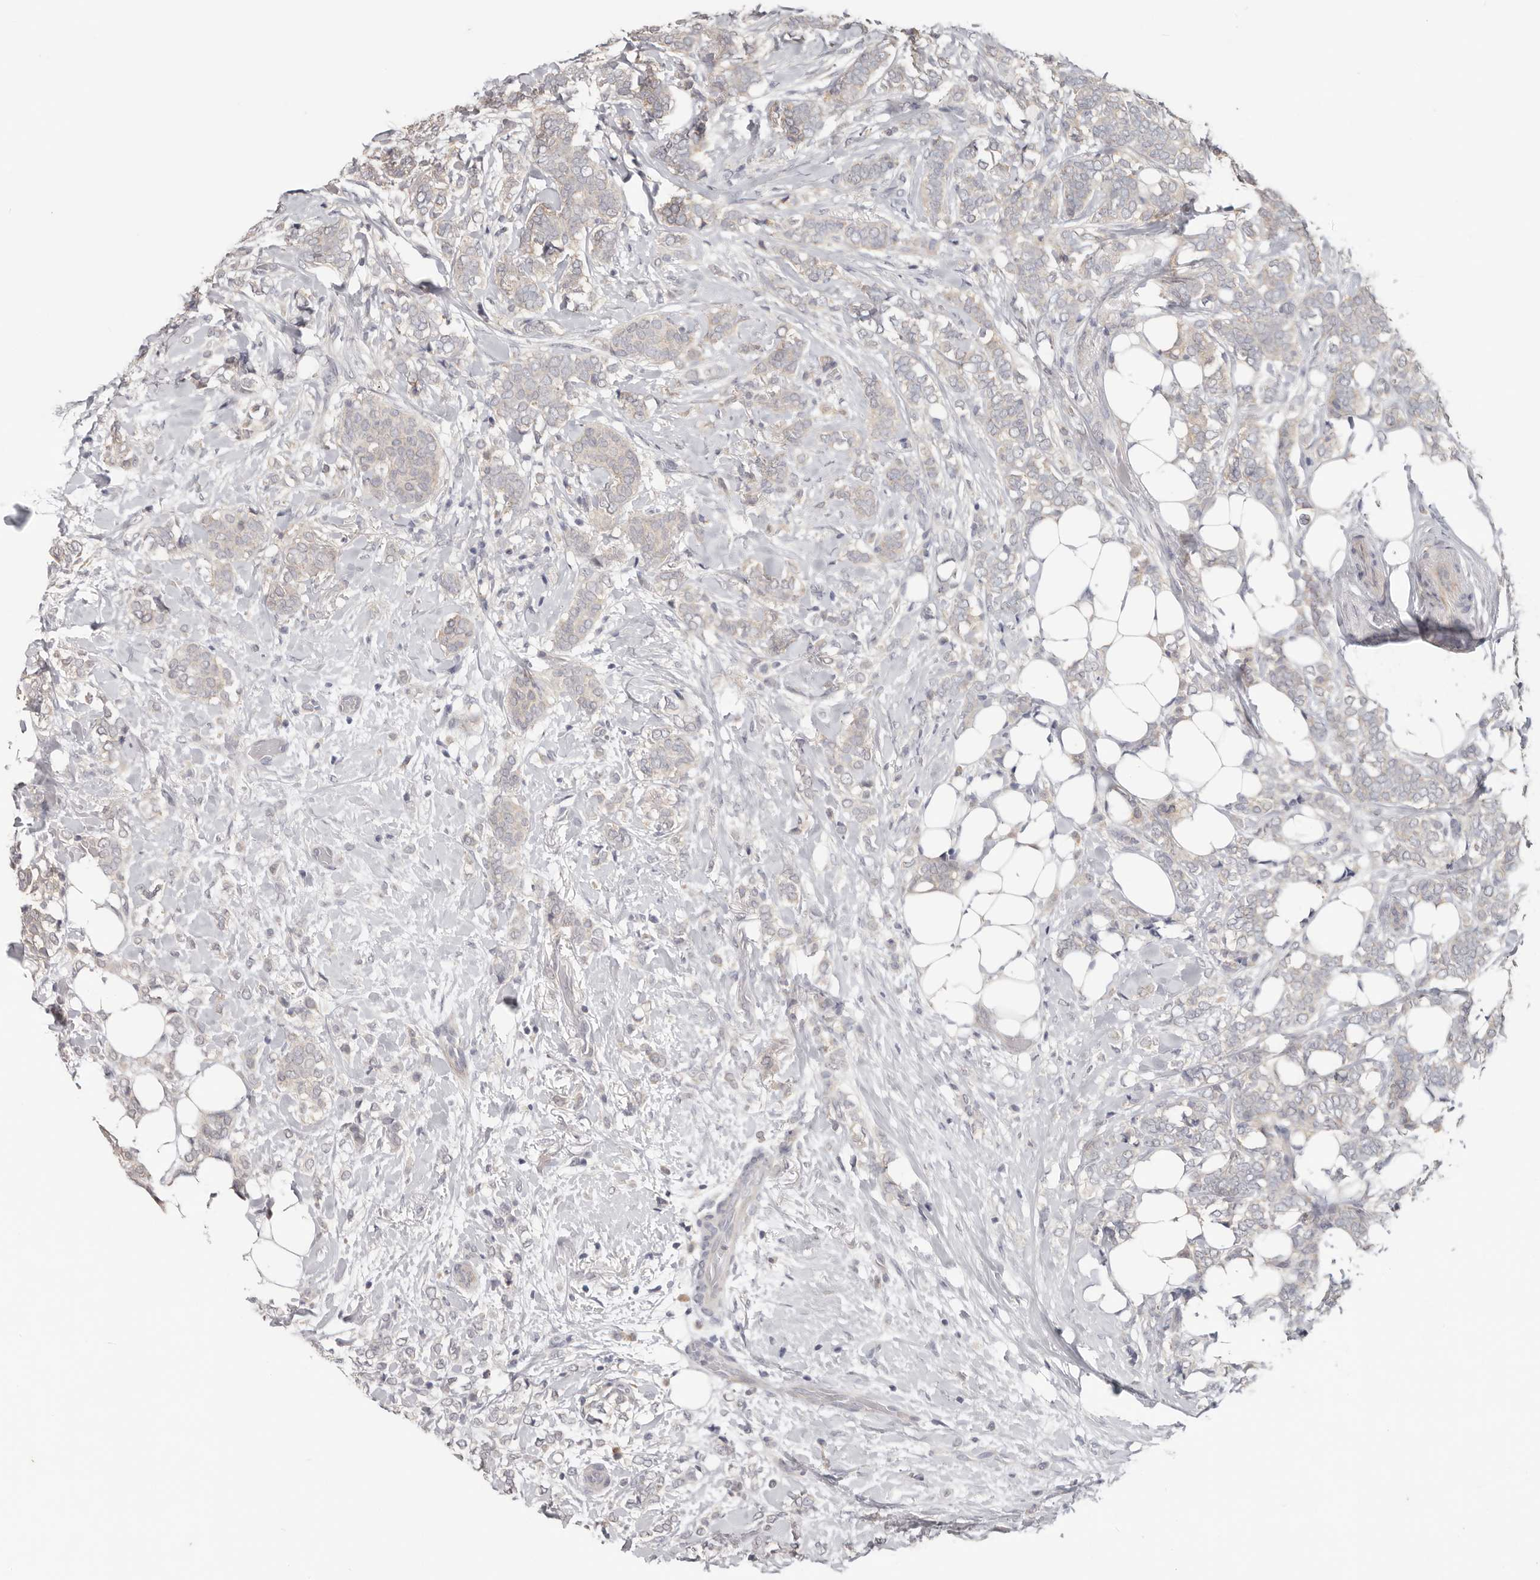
{"staining": {"intensity": "weak", "quantity": "<25%", "location": "cytoplasmic/membranous"}, "tissue": "breast cancer", "cell_type": "Tumor cells", "image_type": "cancer", "snomed": [{"axis": "morphology", "description": "Lobular carcinoma"}, {"axis": "topography", "description": "Breast"}], "caption": "Human lobular carcinoma (breast) stained for a protein using immunohistochemistry (IHC) displays no expression in tumor cells.", "gene": "WDR77", "patient": {"sex": "female", "age": 50}}